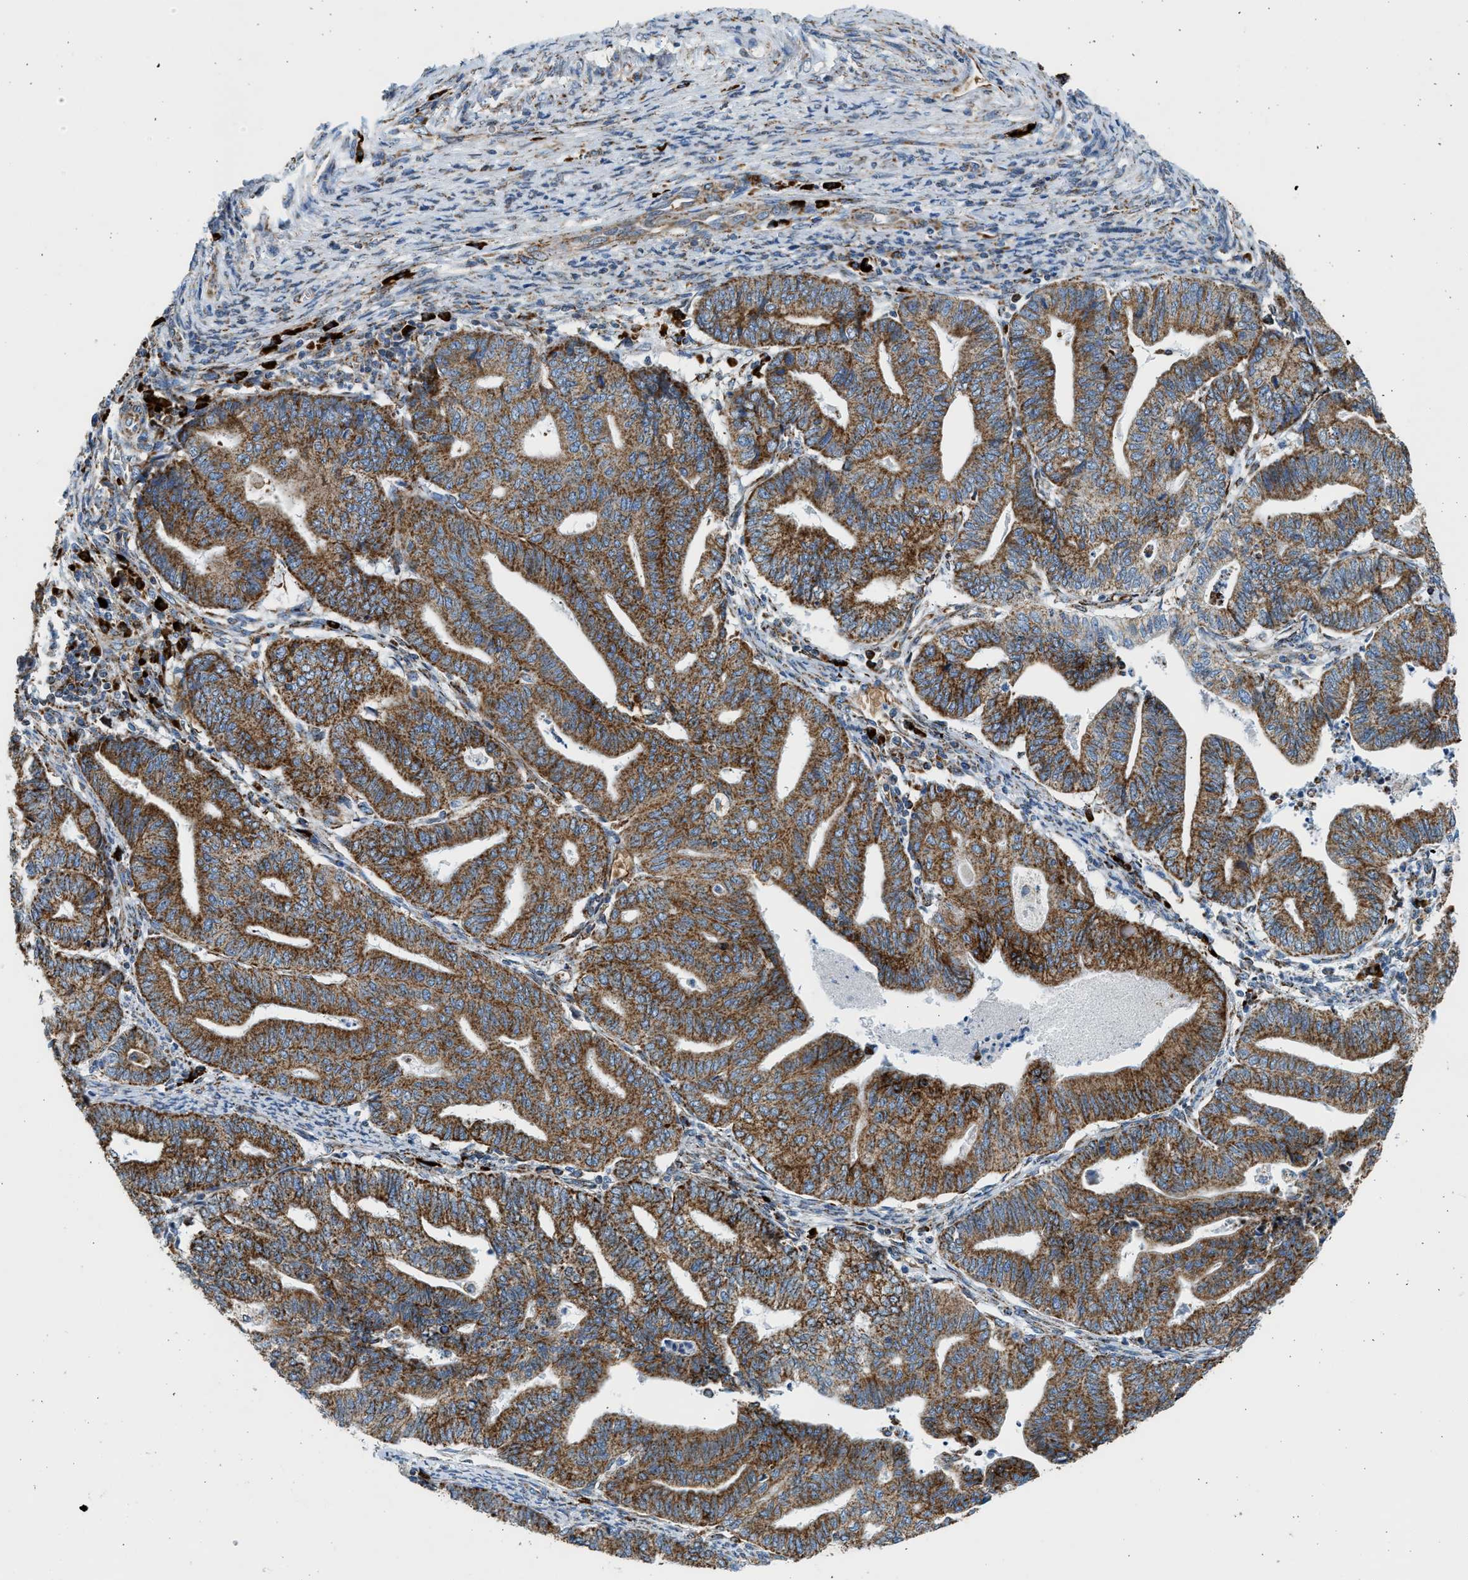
{"staining": {"intensity": "strong", "quantity": ">75%", "location": "cytoplasmic/membranous"}, "tissue": "endometrial cancer", "cell_type": "Tumor cells", "image_type": "cancer", "snomed": [{"axis": "morphology", "description": "Adenocarcinoma, NOS"}, {"axis": "topography", "description": "Endometrium"}], "caption": "Immunohistochemistry (IHC) (DAB (3,3'-diaminobenzidine)) staining of human endometrial cancer displays strong cytoplasmic/membranous protein staining in about >75% of tumor cells. (IHC, brightfield microscopy, high magnification).", "gene": "KCNMB3", "patient": {"sex": "female", "age": 79}}